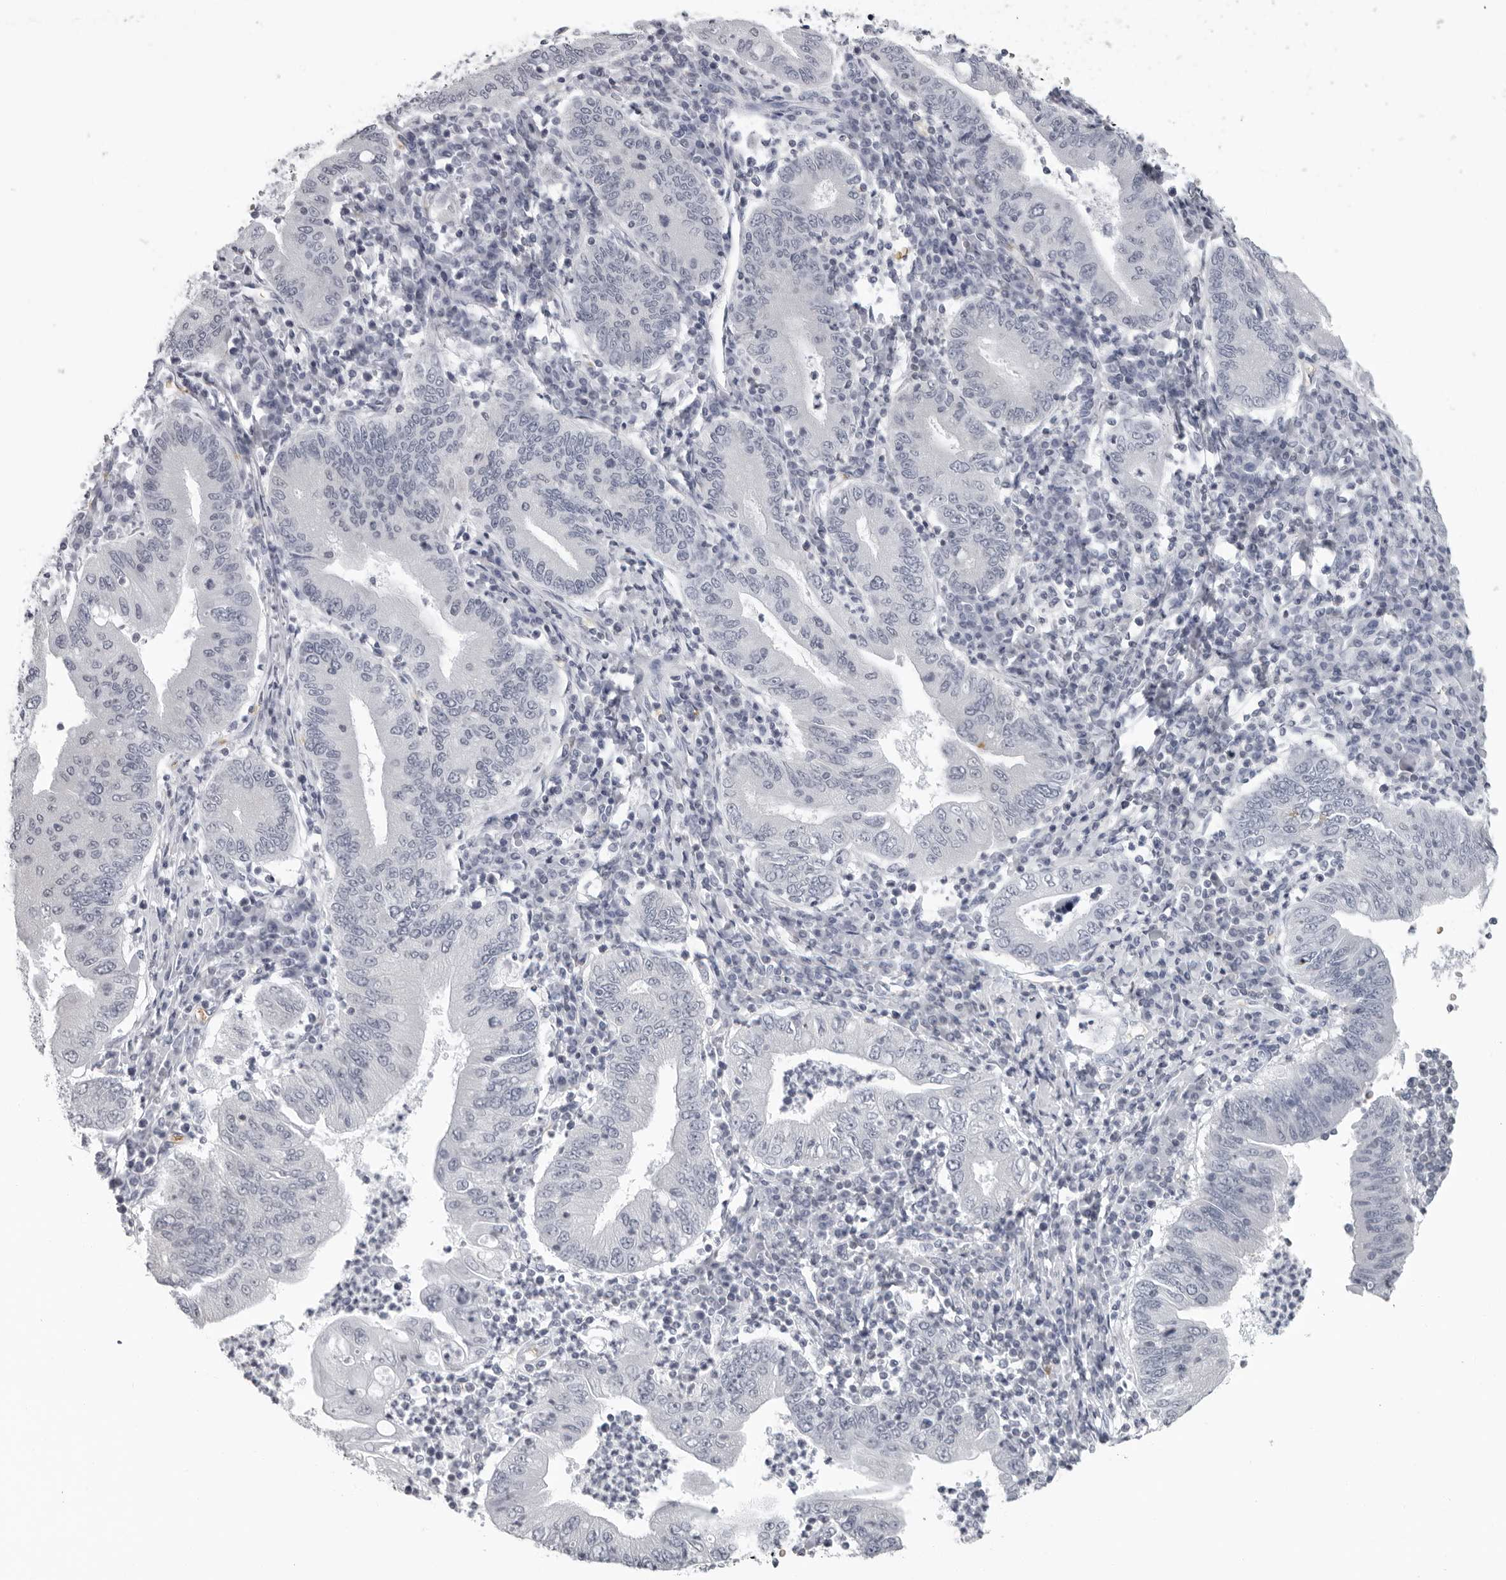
{"staining": {"intensity": "negative", "quantity": "none", "location": "none"}, "tissue": "stomach cancer", "cell_type": "Tumor cells", "image_type": "cancer", "snomed": [{"axis": "morphology", "description": "Normal tissue, NOS"}, {"axis": "morphology", "description": "Adenocarcinoma, NOS"}, {"axis": "topography", "description": "Esophagus"}, {"axis": "topography", "description": "Stomach, upper"}, {"axis": "topography", "description": "Peripheral nerve tissue"}], "caption": "Immunohistochemical staining of stomach adenocarcinoma displays no significant staining in tumor cells. Brightfield microscopy of IHC stained with DAB (brown) and hematoxylin (blue), captured at high magnification.", "gene": "EPB41", "patient": {"sex": "male", "age": 62}}